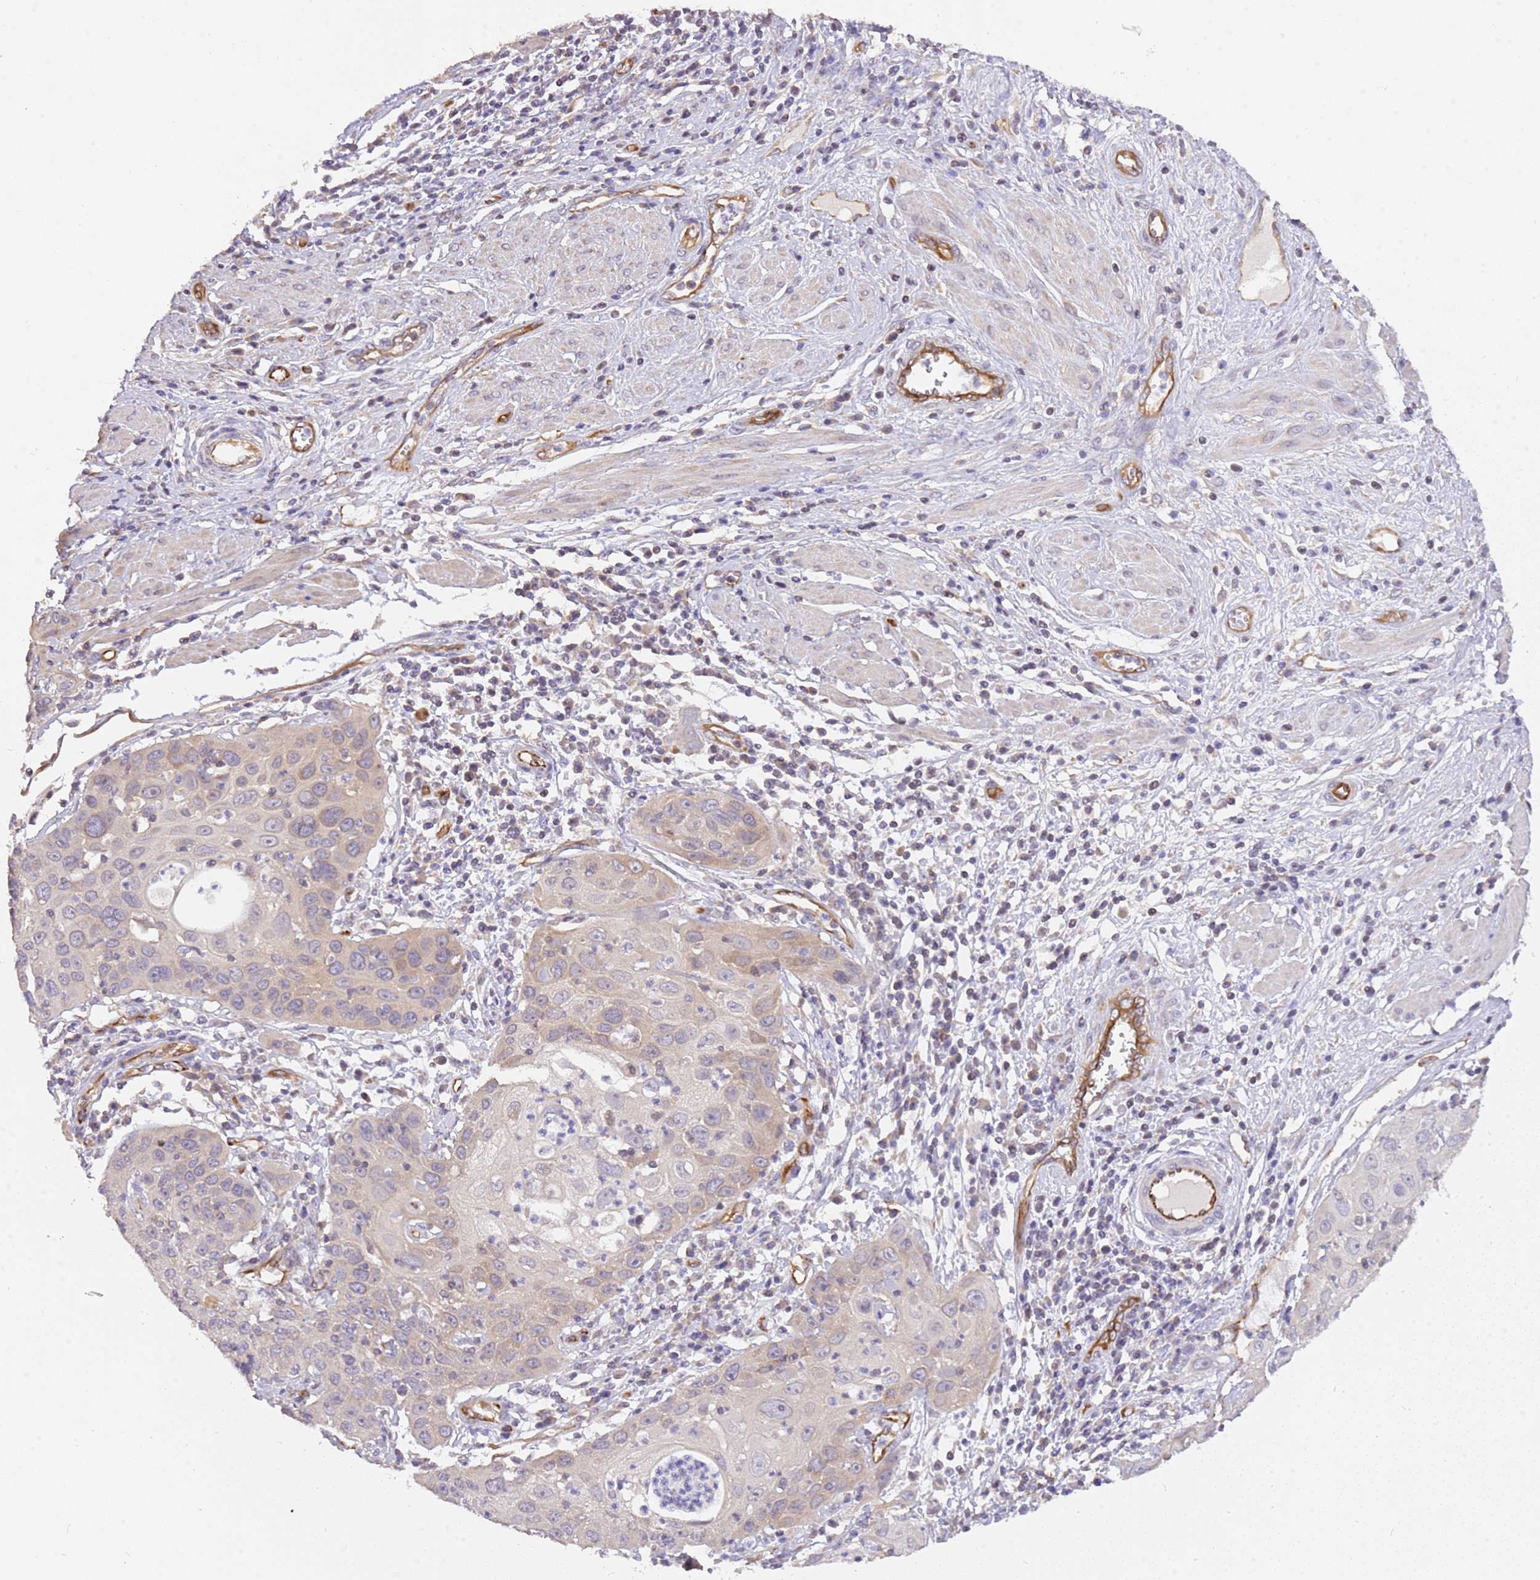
{"staining": {"intensity": "weak", "quantity": "<25%", "location": "cytoplasmic/membranous"}, "tissue": "cervical cancer", "cell_type": "Tumor cells", "image_type": "cancer", "snomed": [{"axis": "morphology", "description": "Squamous cell carcinoma, NOS"}, {"axis": "topography", "description": "Cervix"}], "caption": "Protein analysis of cervical cancer demonstrates no significant positivity in tumor cells. (DAB (3,3'-diaminobenzidine) immunohistochemistry (IHC) visualized using brightfield microscopy, high magnification).", "gene": "DOCK9", "patient": {"sex": "female", "age": 36}}